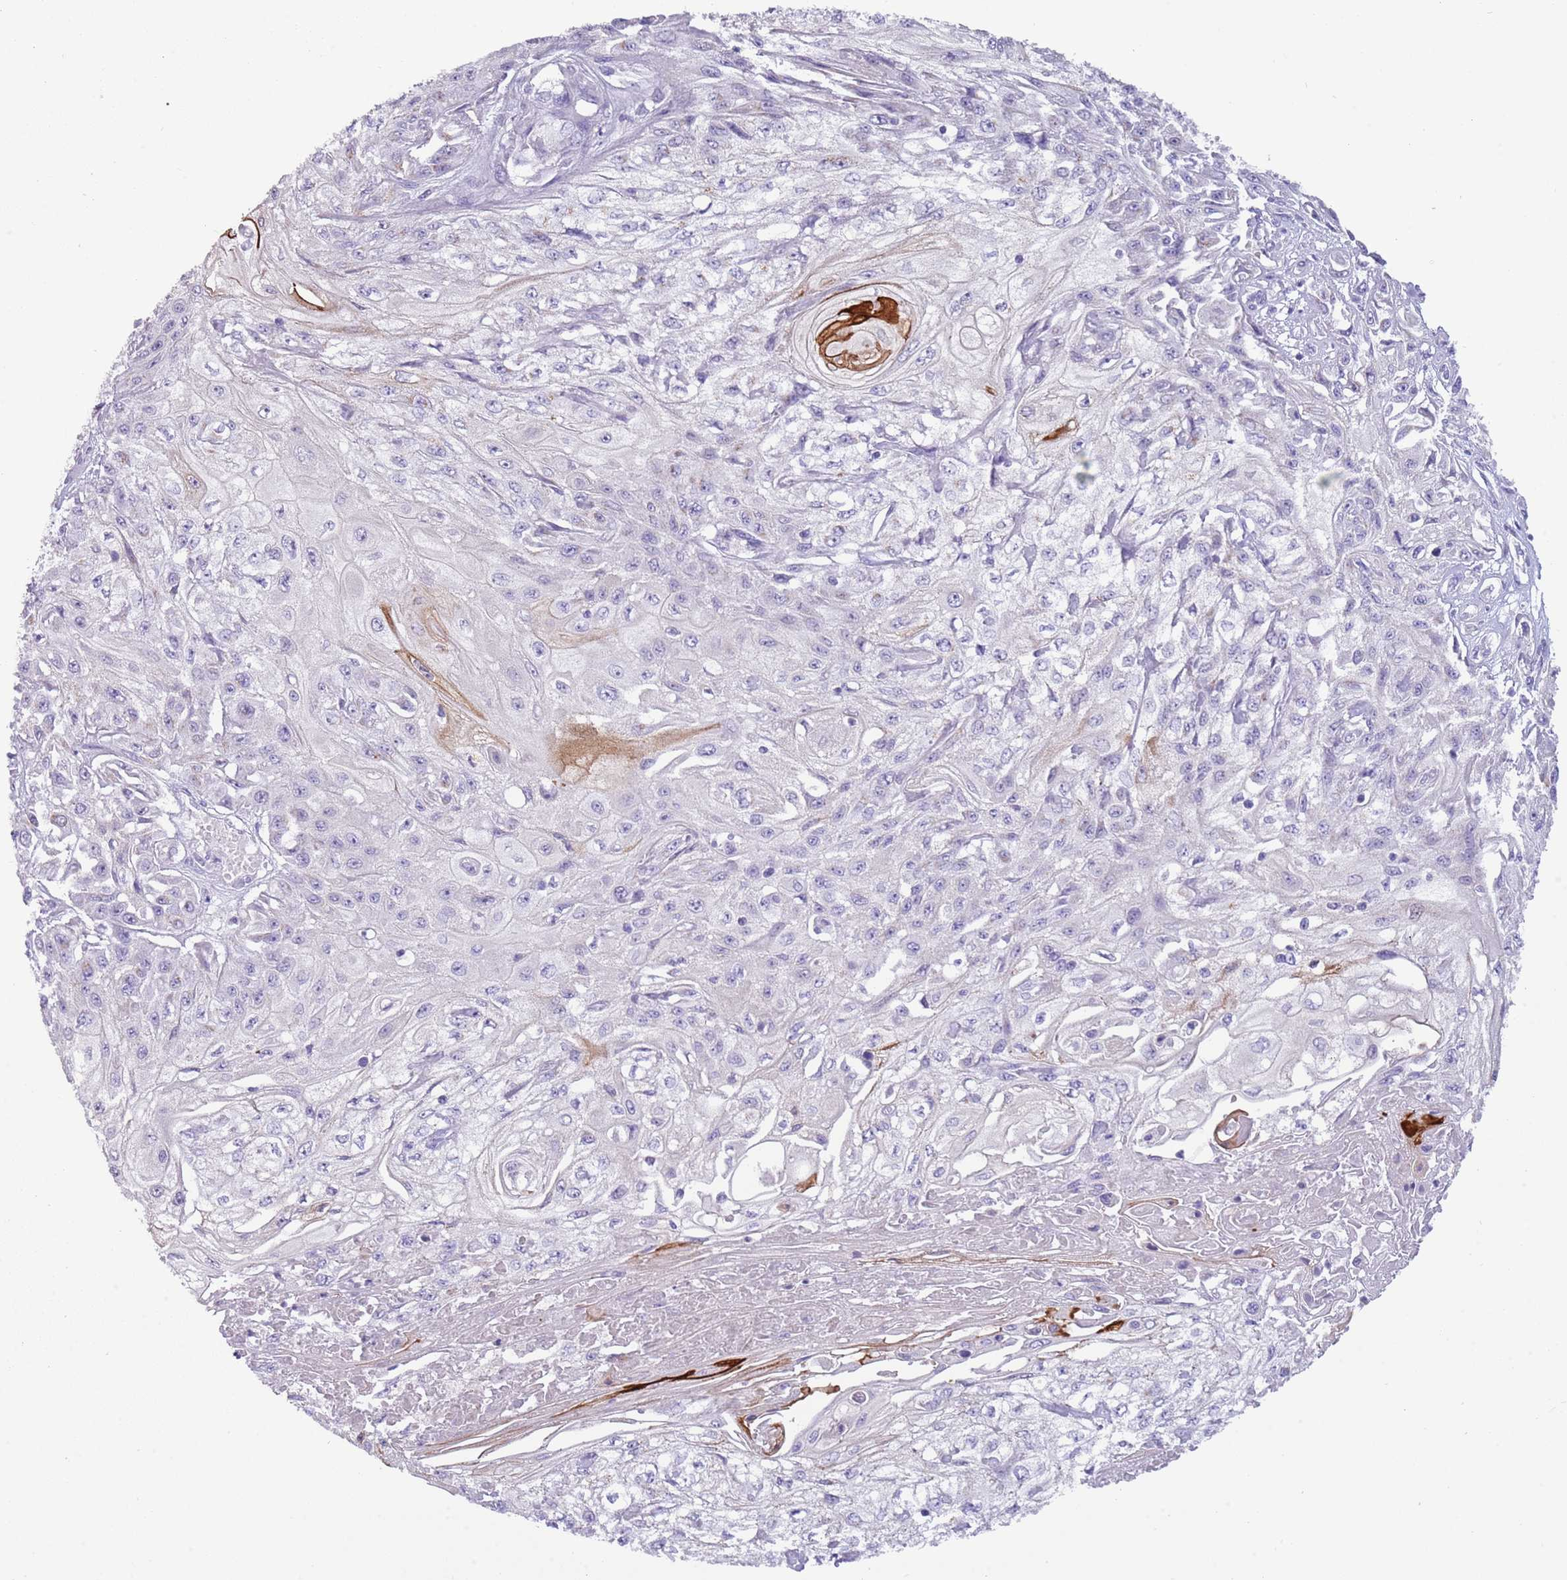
{"staining": {"intensity": "moderate", "quantity": "<25%", "location": "cytoplasmic/membranous"}, "tissue": "skin cancer", "cell_type": "Tumor cells", "image_type": "cancer", "snomed": [{"axis": "morphology", "description": "Squamous cell carcinoma, NOS"}, {"axis": "morphology", "description": "Squamous cell carcinoma, metastatic, NOS"}, {"axis": "topography", "description": "Skin"}, {"axis": "topography", "description": "Lymph node"}], "caption": "Immunohistochemical staining of skin cancer shows low levels of moderate cytoplasmic/membranous protein staining in about <25% of tumor cells.", "gene": "NBPF6", "patient": {"sex": "male", "age": 75}}